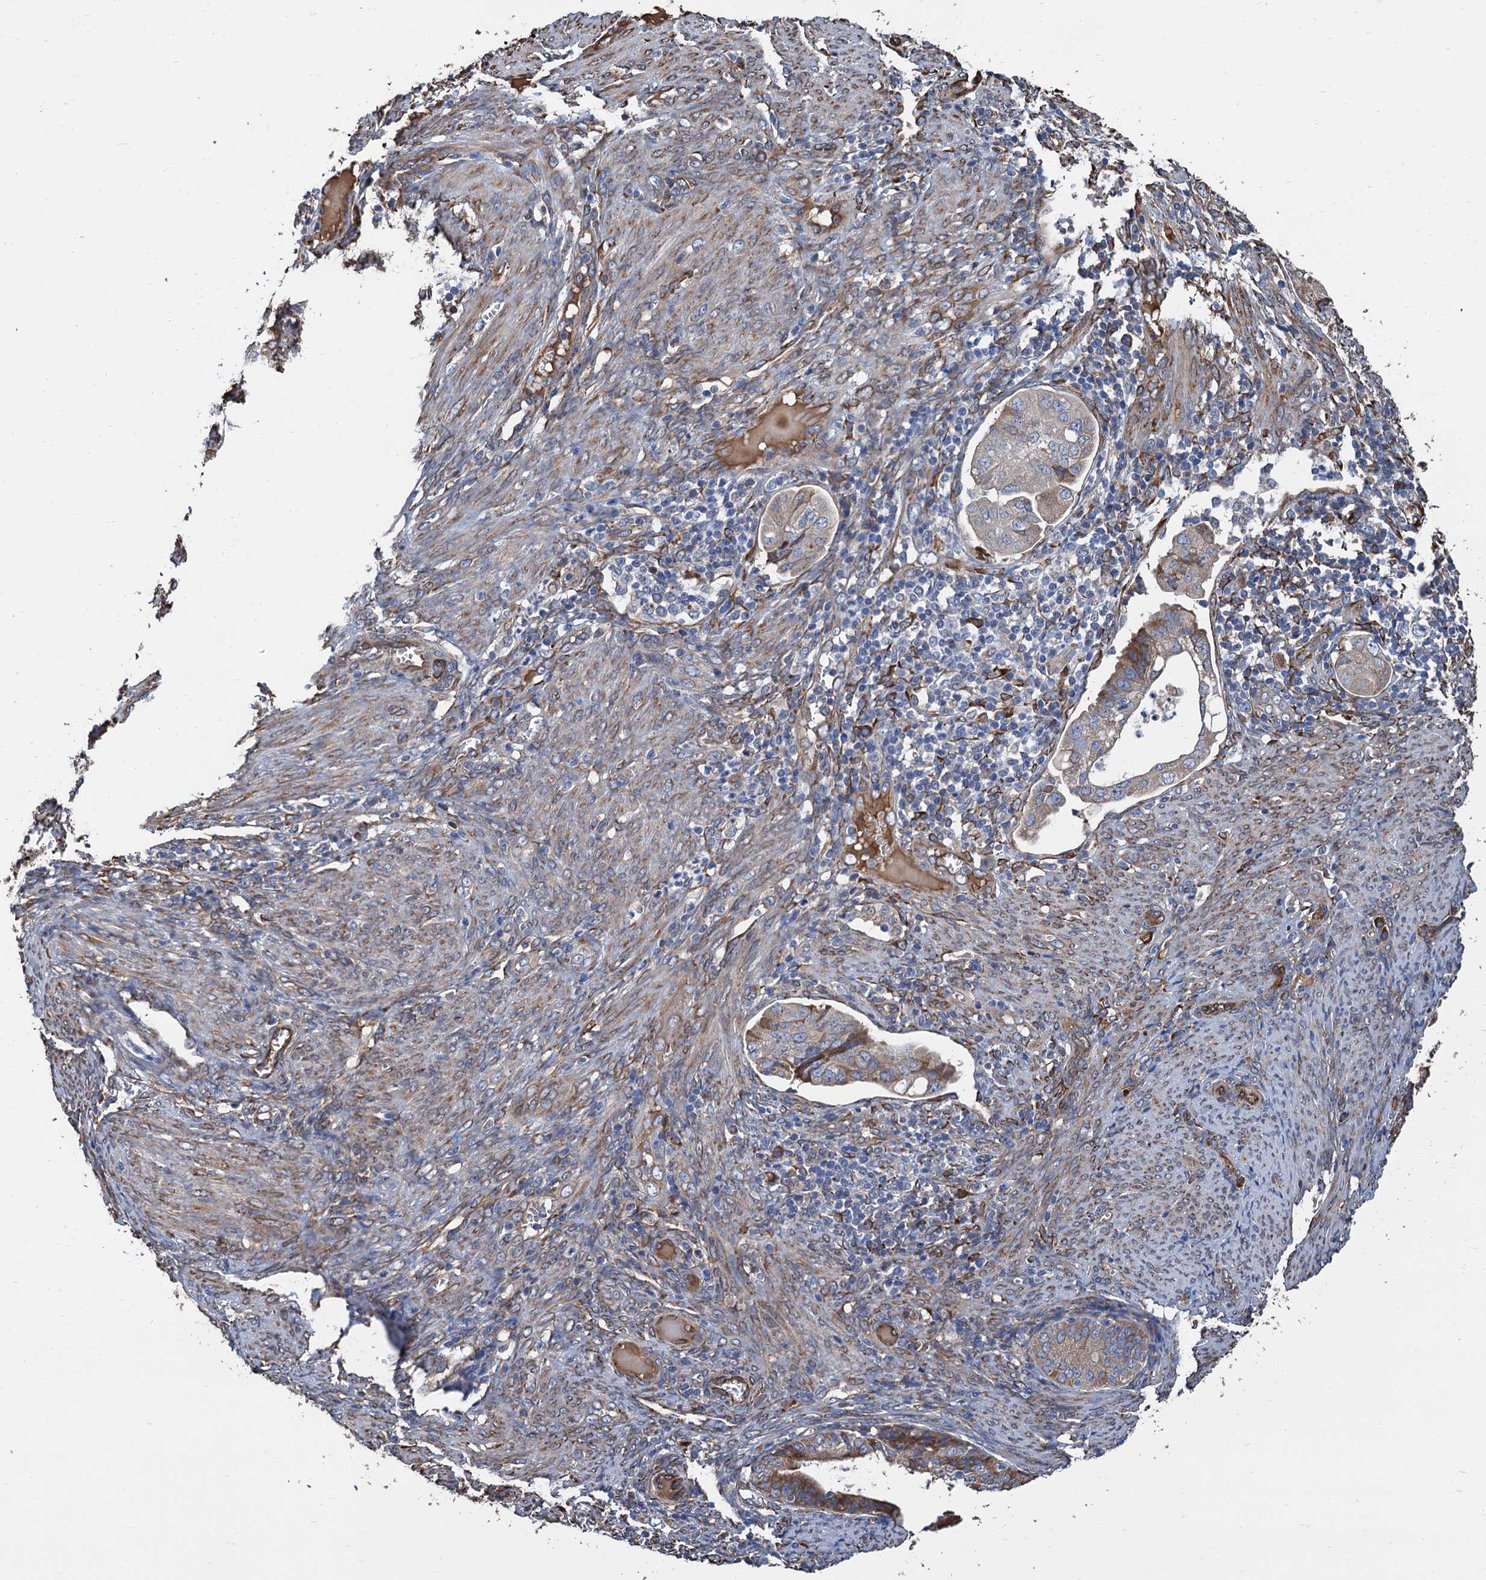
{"staining": {"intensity": "moderate", "quantity": "25%-75%", "location": "cytoplasmic/membranous"}, "tissue": "endometrial cancer", "cell_type": "Tumor cells", "image_type": "cancer", "snomed": [{"axis": "morphology", "description": "Adenocarcinoma, NOS"}, {"axis": "topography", "description": "Endometrium"}], "caption": "Endometrial adenocarcinoma was stained to show a protein in brown. There is medium levels of moderate cytoplasmic/membranous positivity in approximately 25%-75% of tumor cells. (Stains: DAB in brown, nuclei in blue, Microscopy: brightfield microscopy at high magnification).", "gene": "CNNM1", "patient": {"sex": "female", "age": 51}}